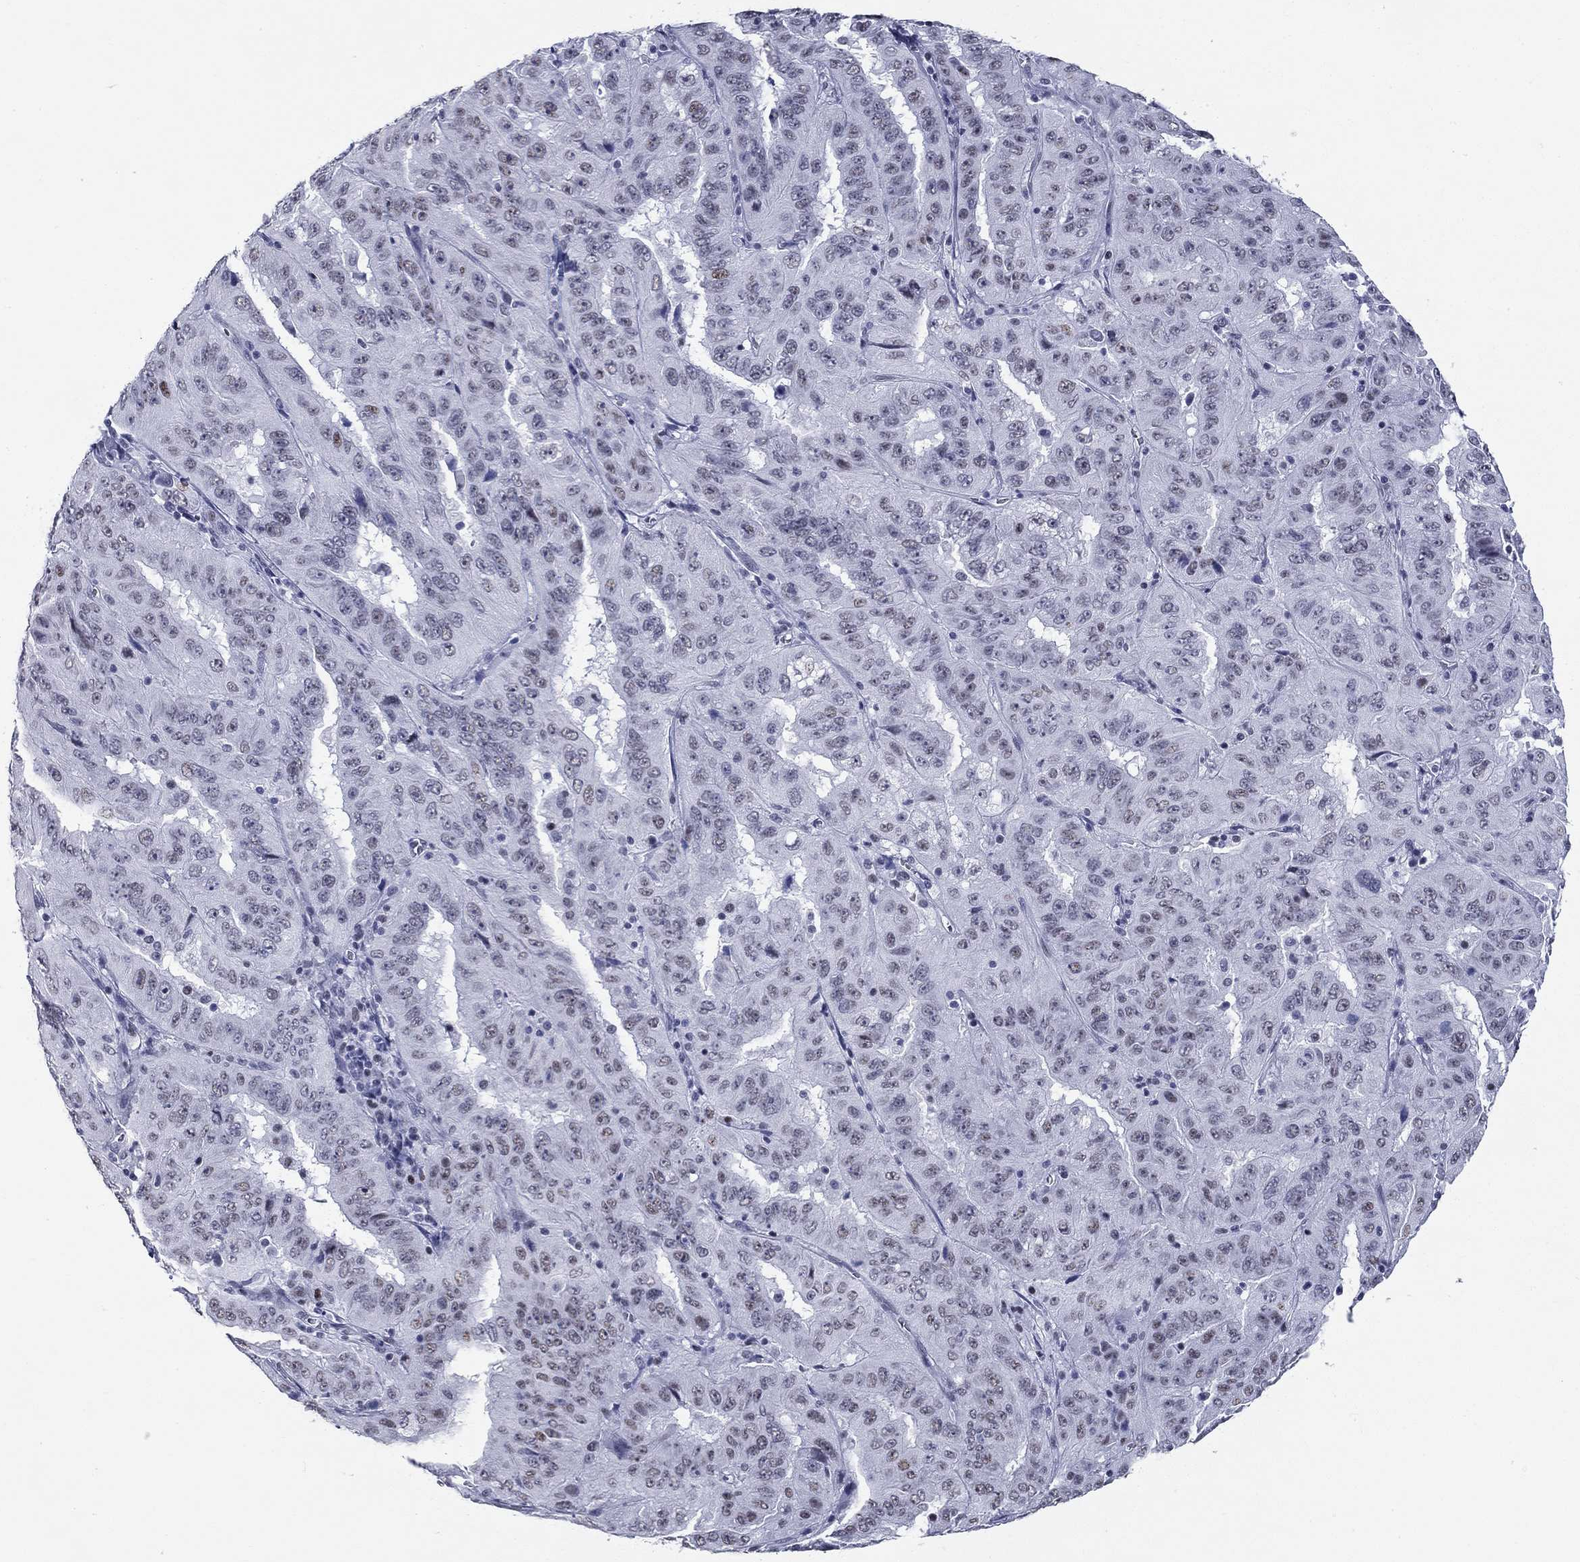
{"staining": {"intensity": "moderate", "quantity": "<25%", "location": "nuclear"}, "tissue": "pancreatic cancer", "cell_type": "Tumor cells", "image_type": "cancer", "snomed": [{"axis": "morphology", "description": "Adenocarcinoma, NOS"}, {"axis": "topography", "description": "Pancreas"}], "caption": "Tumor cells reveal low levels of moderate nuclear positivity in about <25% of cells in adenocarcinoma (pancreatic). The protein is shown in brown color, while the nuclei are stained blue.", "gene": "ASF1B", "patient": {"sex": "male", "age": 63}}